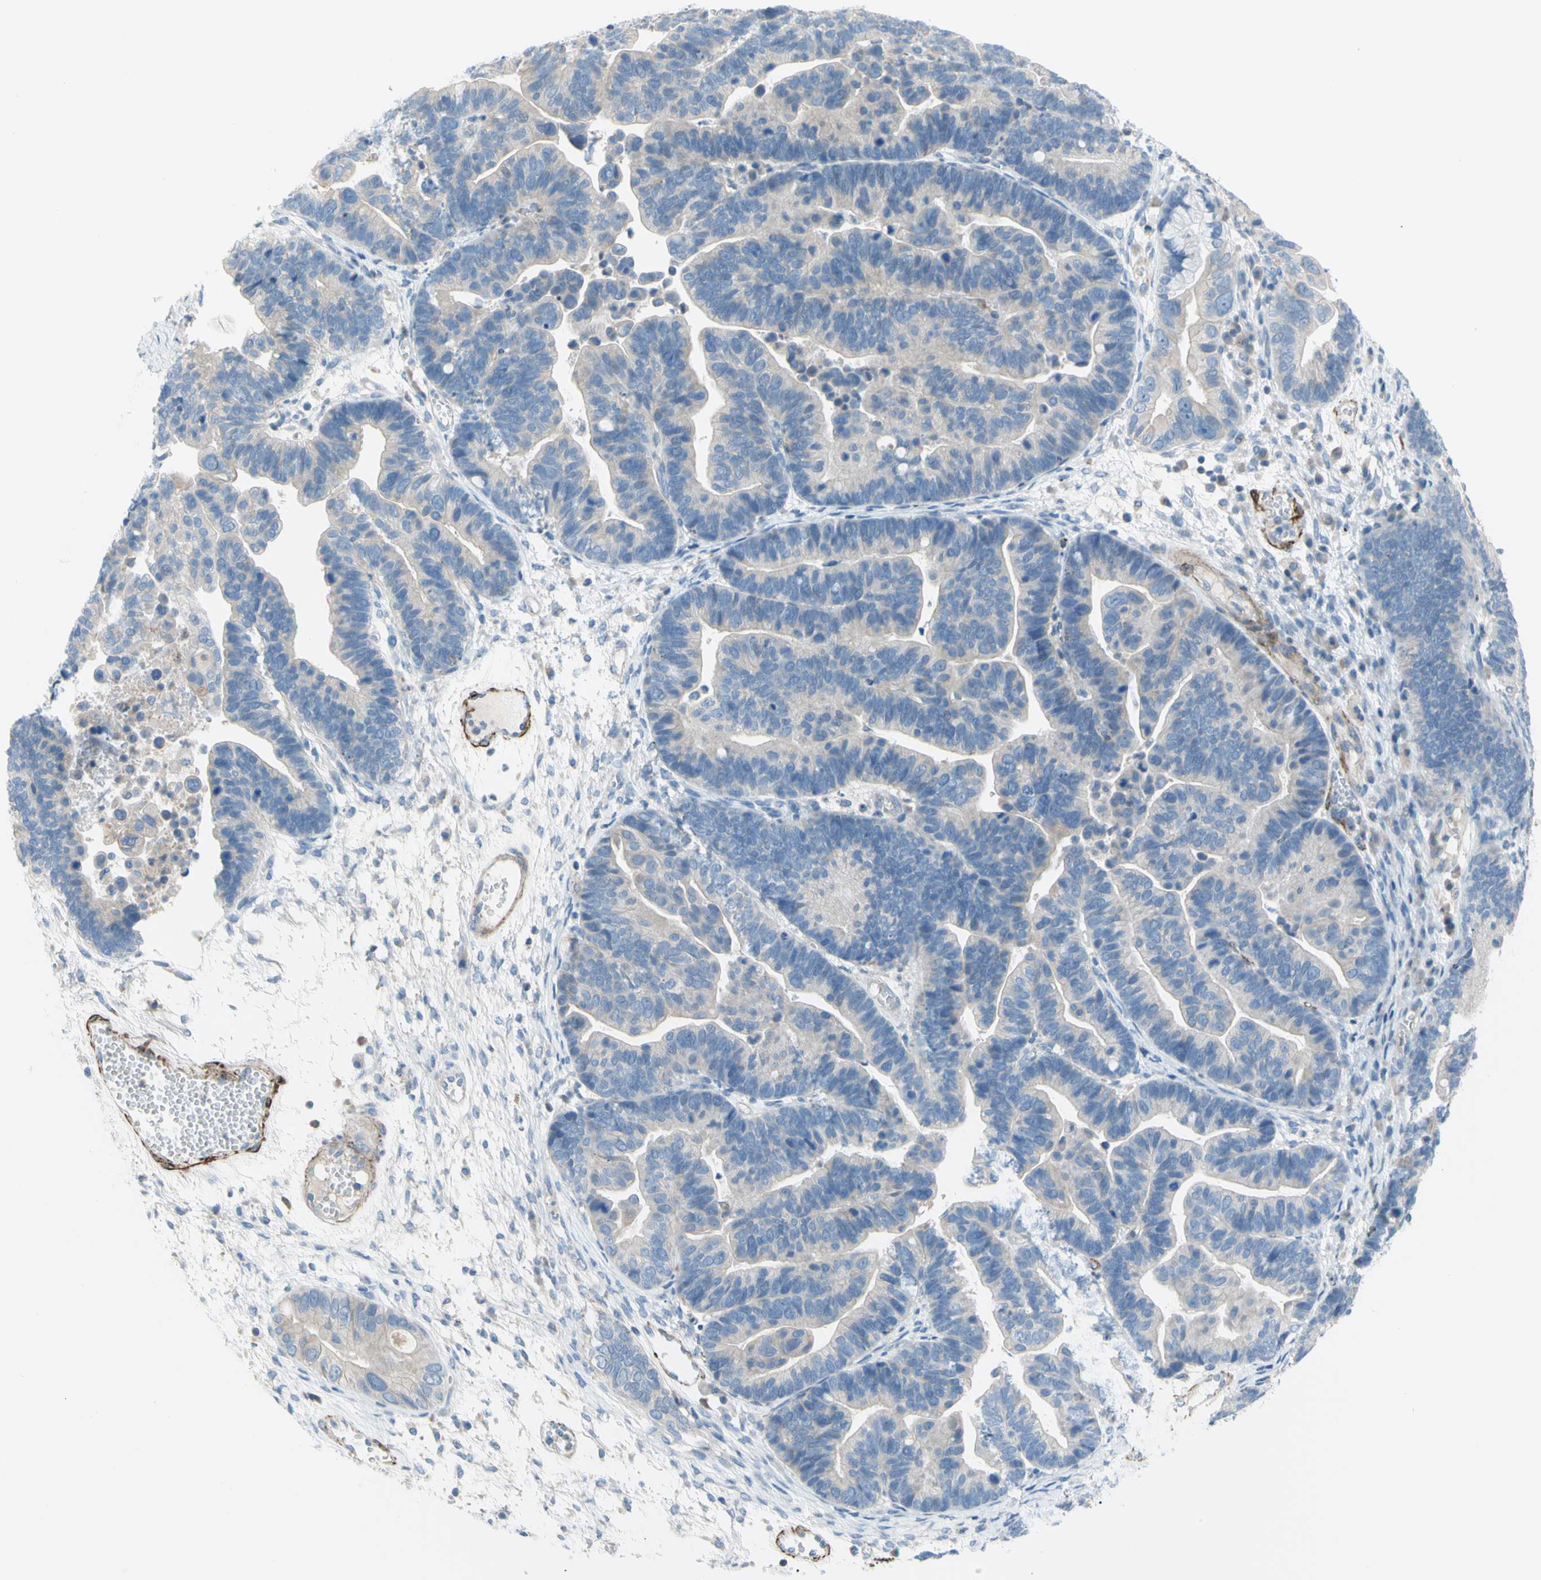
{"staining": {"intensity": "negative", "quantity": "none", "location": "none"}, "tissue": "ovarian cancer", "cell_type": "Tumor cells", "image_type": "cancer", "snomed": [{"axis": "morphology", "description": "Cystadenocarcinoma, serous, NOS"}, {"axis": "topography", "description": "Ovary"}], "caption": "Human ovarian cancer (serous cystadenocarcinoma) stained for a protein using immunohistochemistry reveals no expression in tumor cells.", "gene": "PRRG2", "patient": {"sex": "female", "age": 56}}